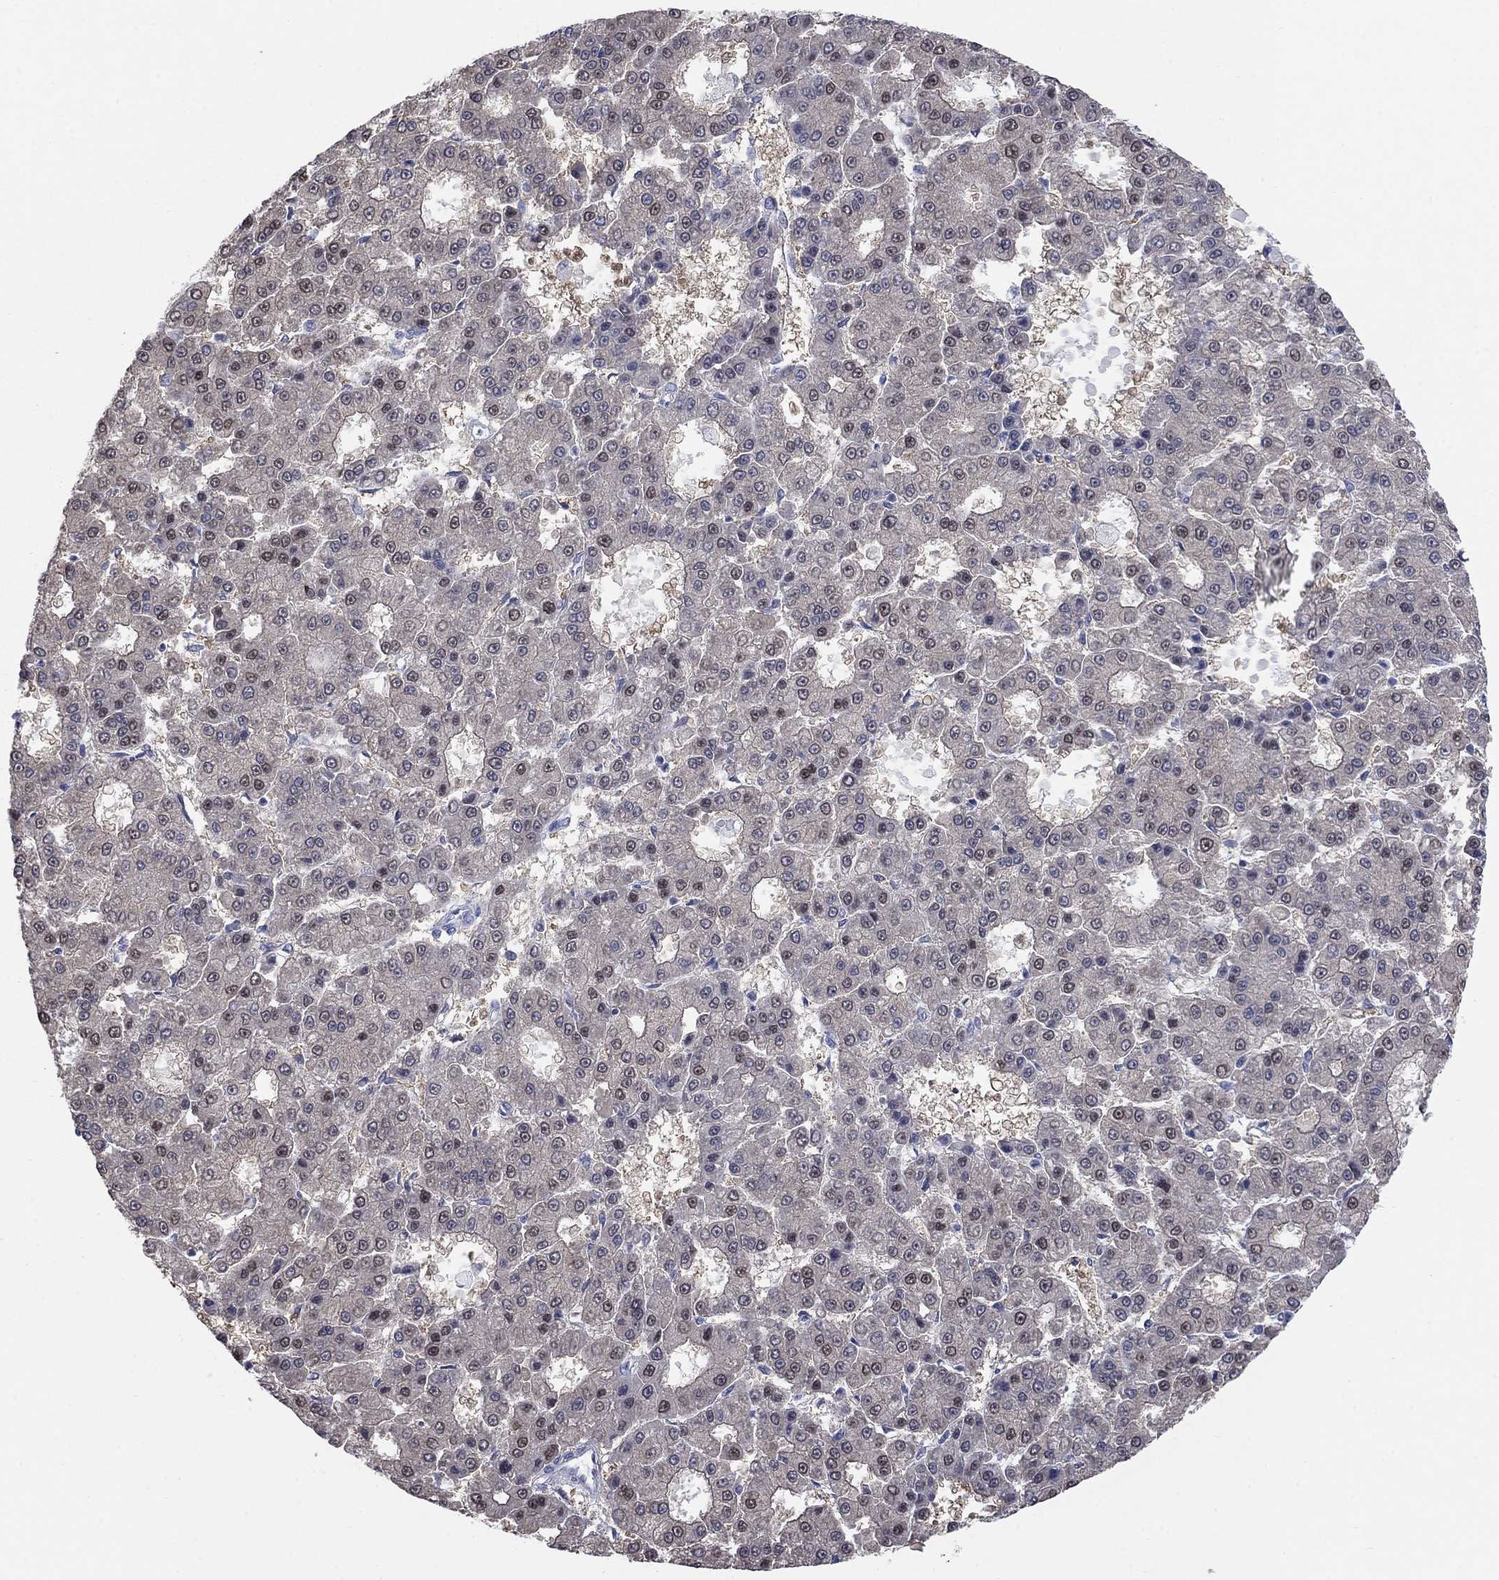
{"staining": {"intensity": "weak", "quantity": "25%-75%", "location": "nuclear"}, "tissue": "liver cancer", "cell_type": "Tumor cells", "image_type": "cancer", "snomed": [{"axis": "morphology", "description": "Carcinoma, Hepatocellular, NOS"}, {"axis": "topography", "description": "Liver"}], "caption": "A photomicrograph of human hepatocellular carcinoma (liver) stained for a protein shows weak nuclear brown staining in tumor cells.", "gene": "ATP6V1G2", "patient": {"sex": "male", "age": 70}}